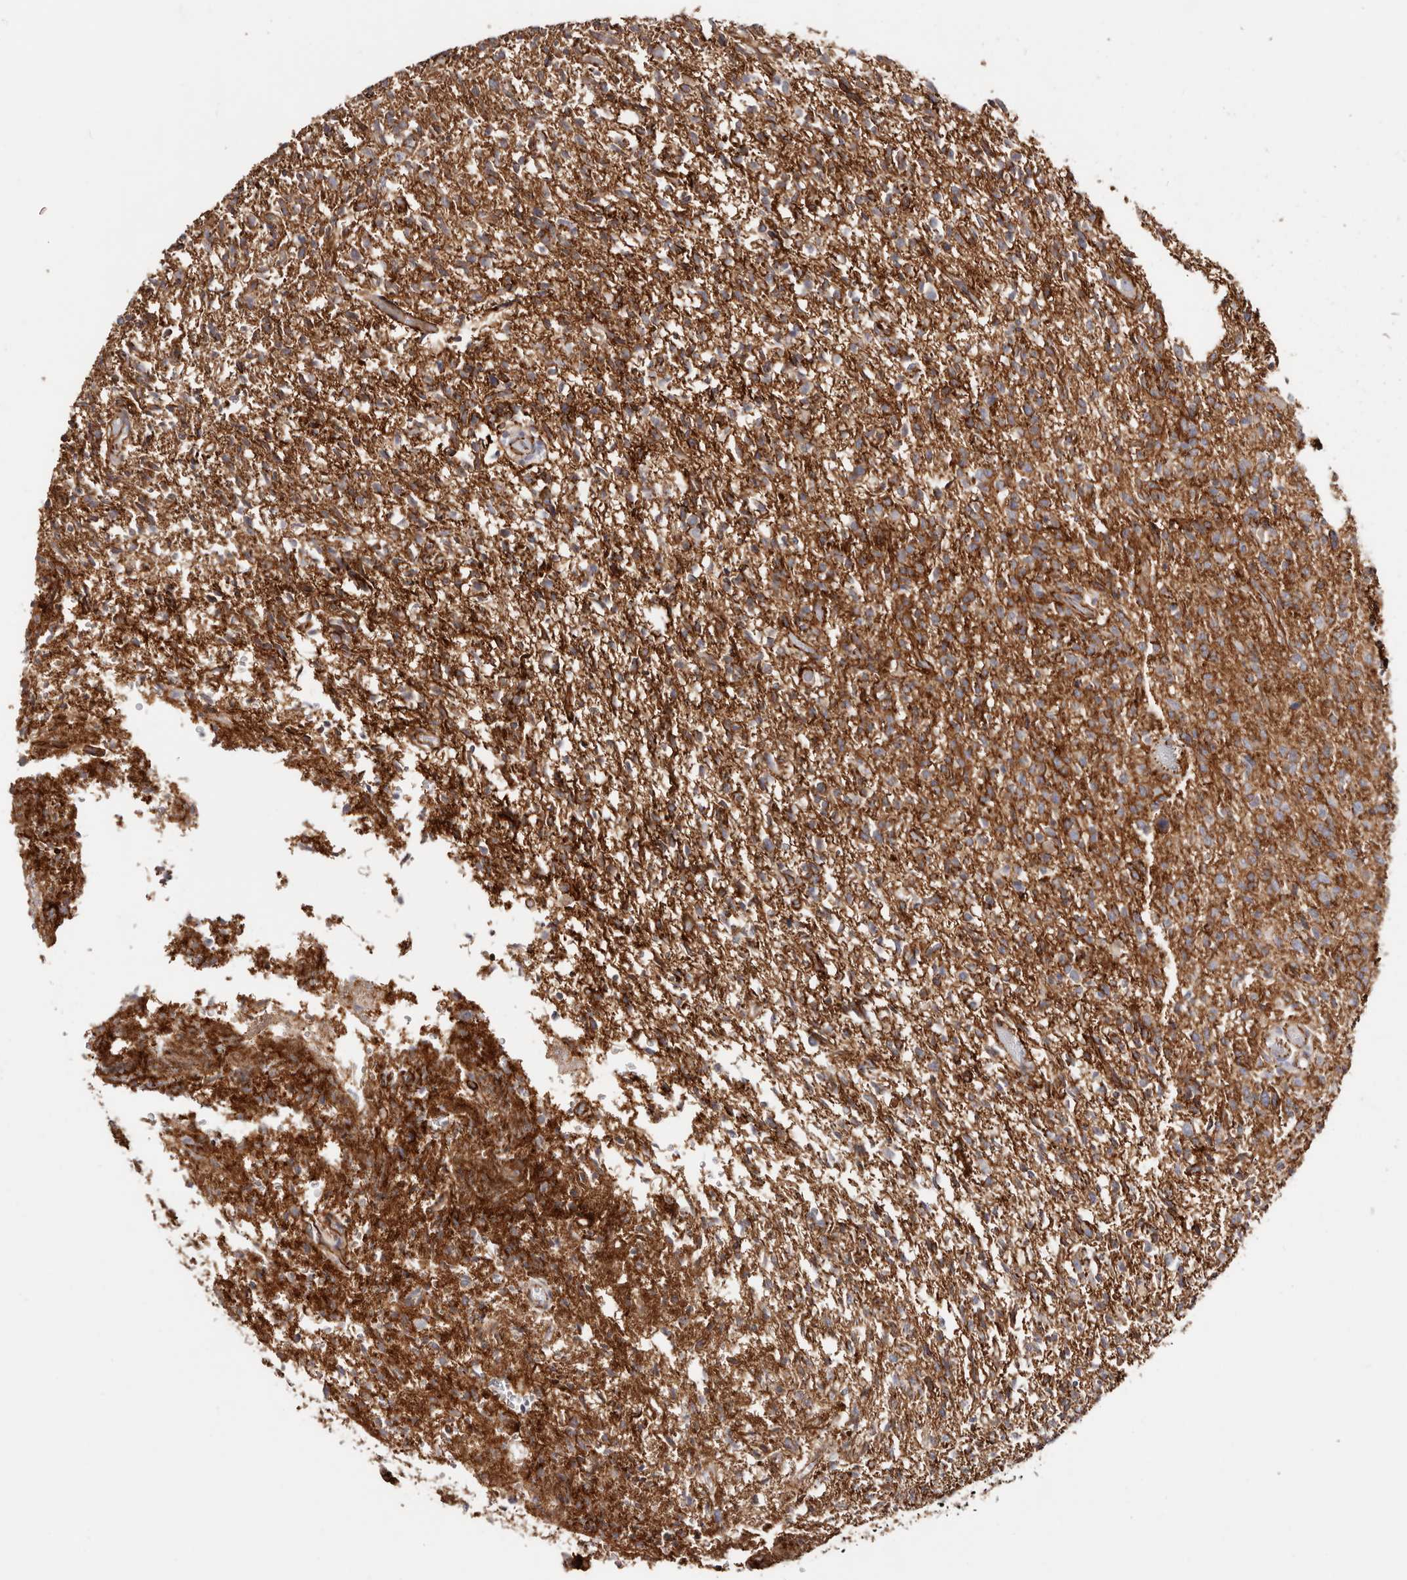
{"staining": {"intensity": "moderate", "quantity": ">75%", "location": "cytoplasmic/membranous"}, "tissue": "glioma", "cell_type": "Tumor cells", "image_type": "cancer", "snomed": [{"axis": "morphology", "description": "Glioma, malignant, High grade"}, {"axis": "topography", "description": "Brain"}], "caption": "Immunohistochemistry (DAB (3,3'-diaminobenzidine)) staining of human malignant glioma (high-grade) displays moderate cytoplasmic/membranous protein expression in approximately >75% of tumor cells.", "gene": "CTNNB1", "patient": {"sex": "female", "age": 57}}